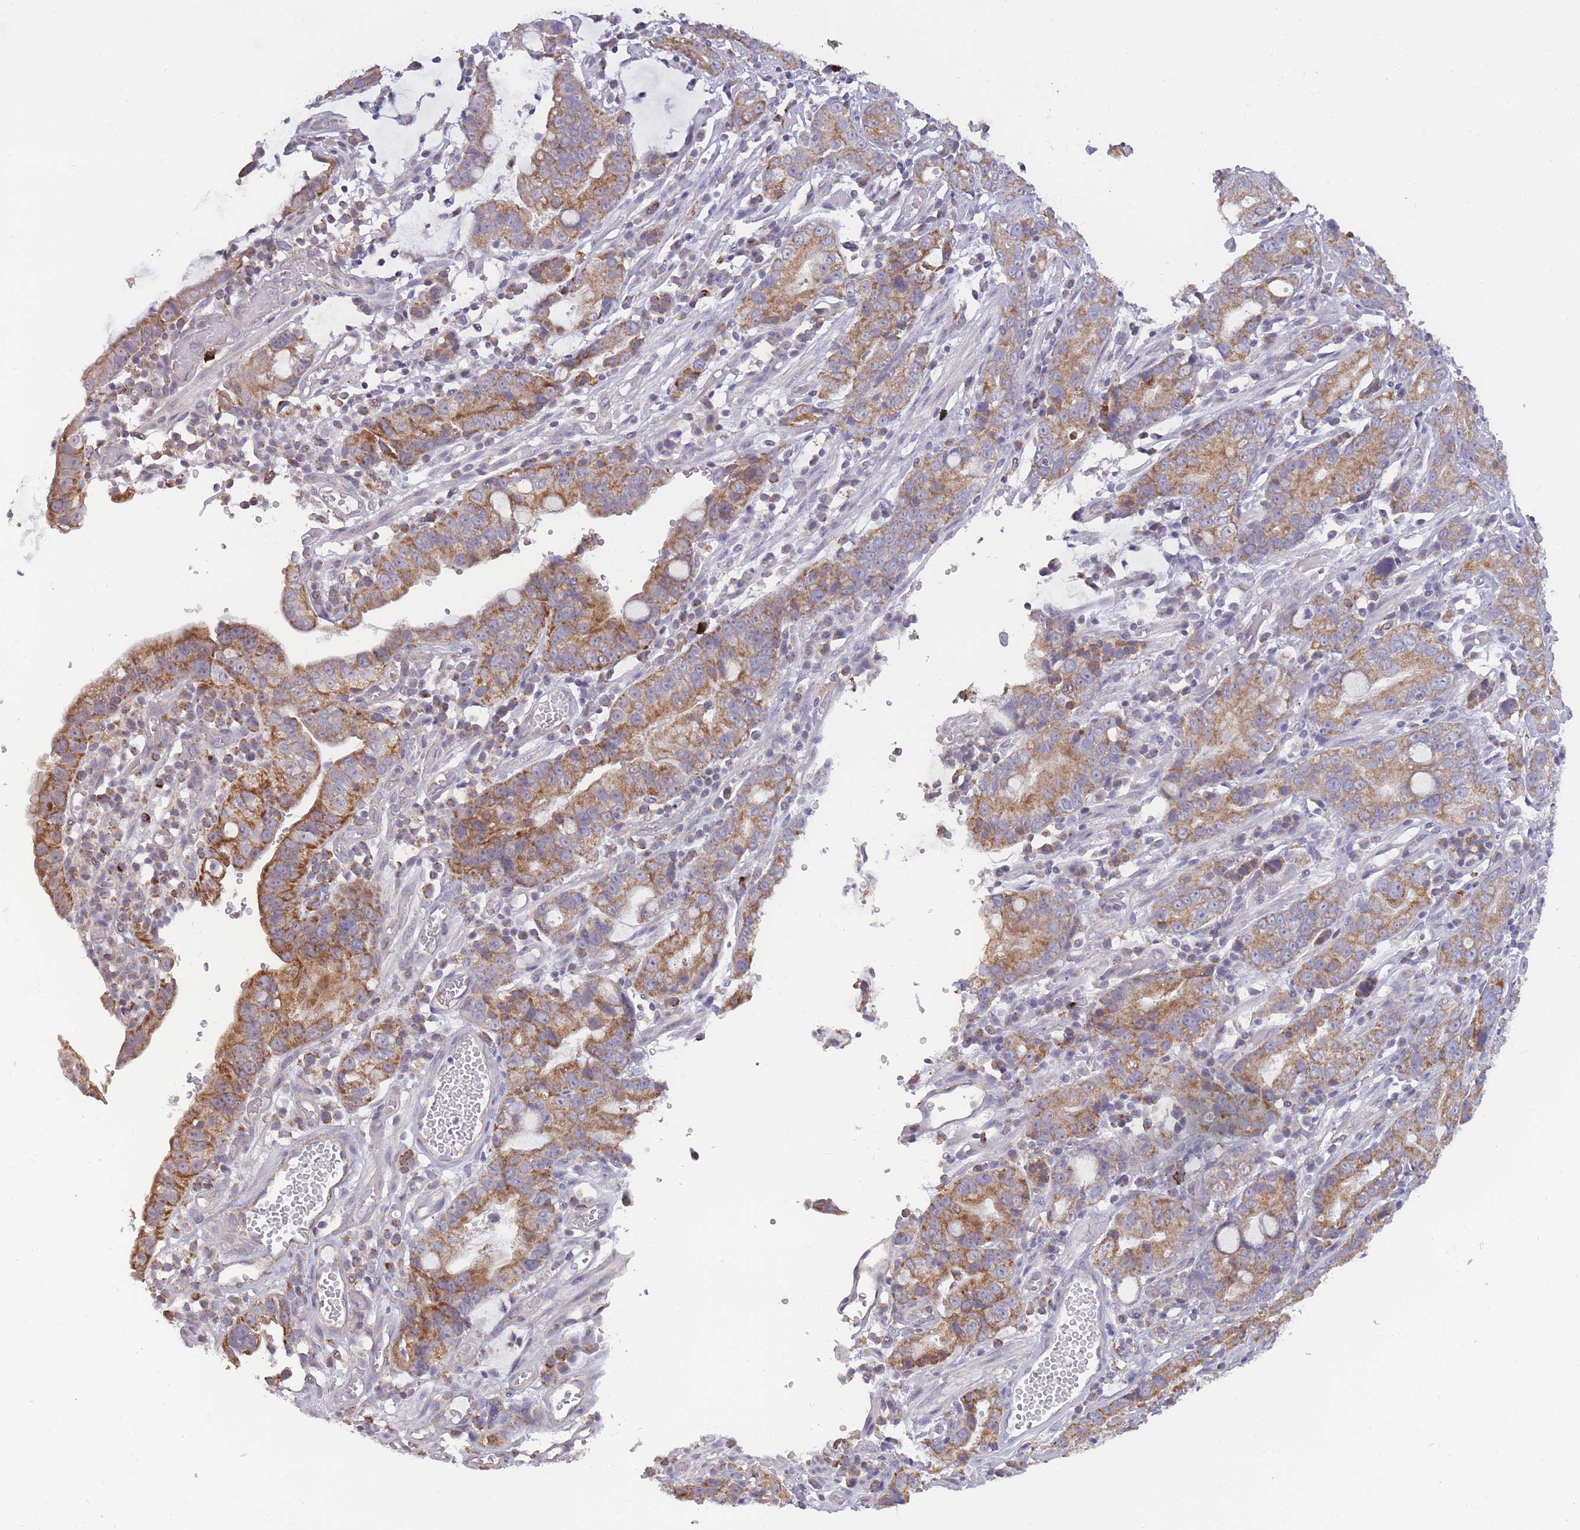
{"staining": {"intensity": "moderate", "quantity": ">75%", "location": "cytoplasmic/membranous"}, "tissue": "stomach cancer", "cell_type": "Tumor cells", "image_type": "cancer", "snomed": [{"axis": "morphology", "description": "Adenocarcinoma, NOS"}, {"axis": "topography", "description": "Stomach"}], "caption": "This micrograph demonstrates immunohistochemistry staining of human stomach cancer (adenocarcinoma), with medium moderate cytoplasmic/membranous positivity in about >75% of tumor cells.", "gene": "MRPS18C", "patient": {"sex": "male", "age": 55}}